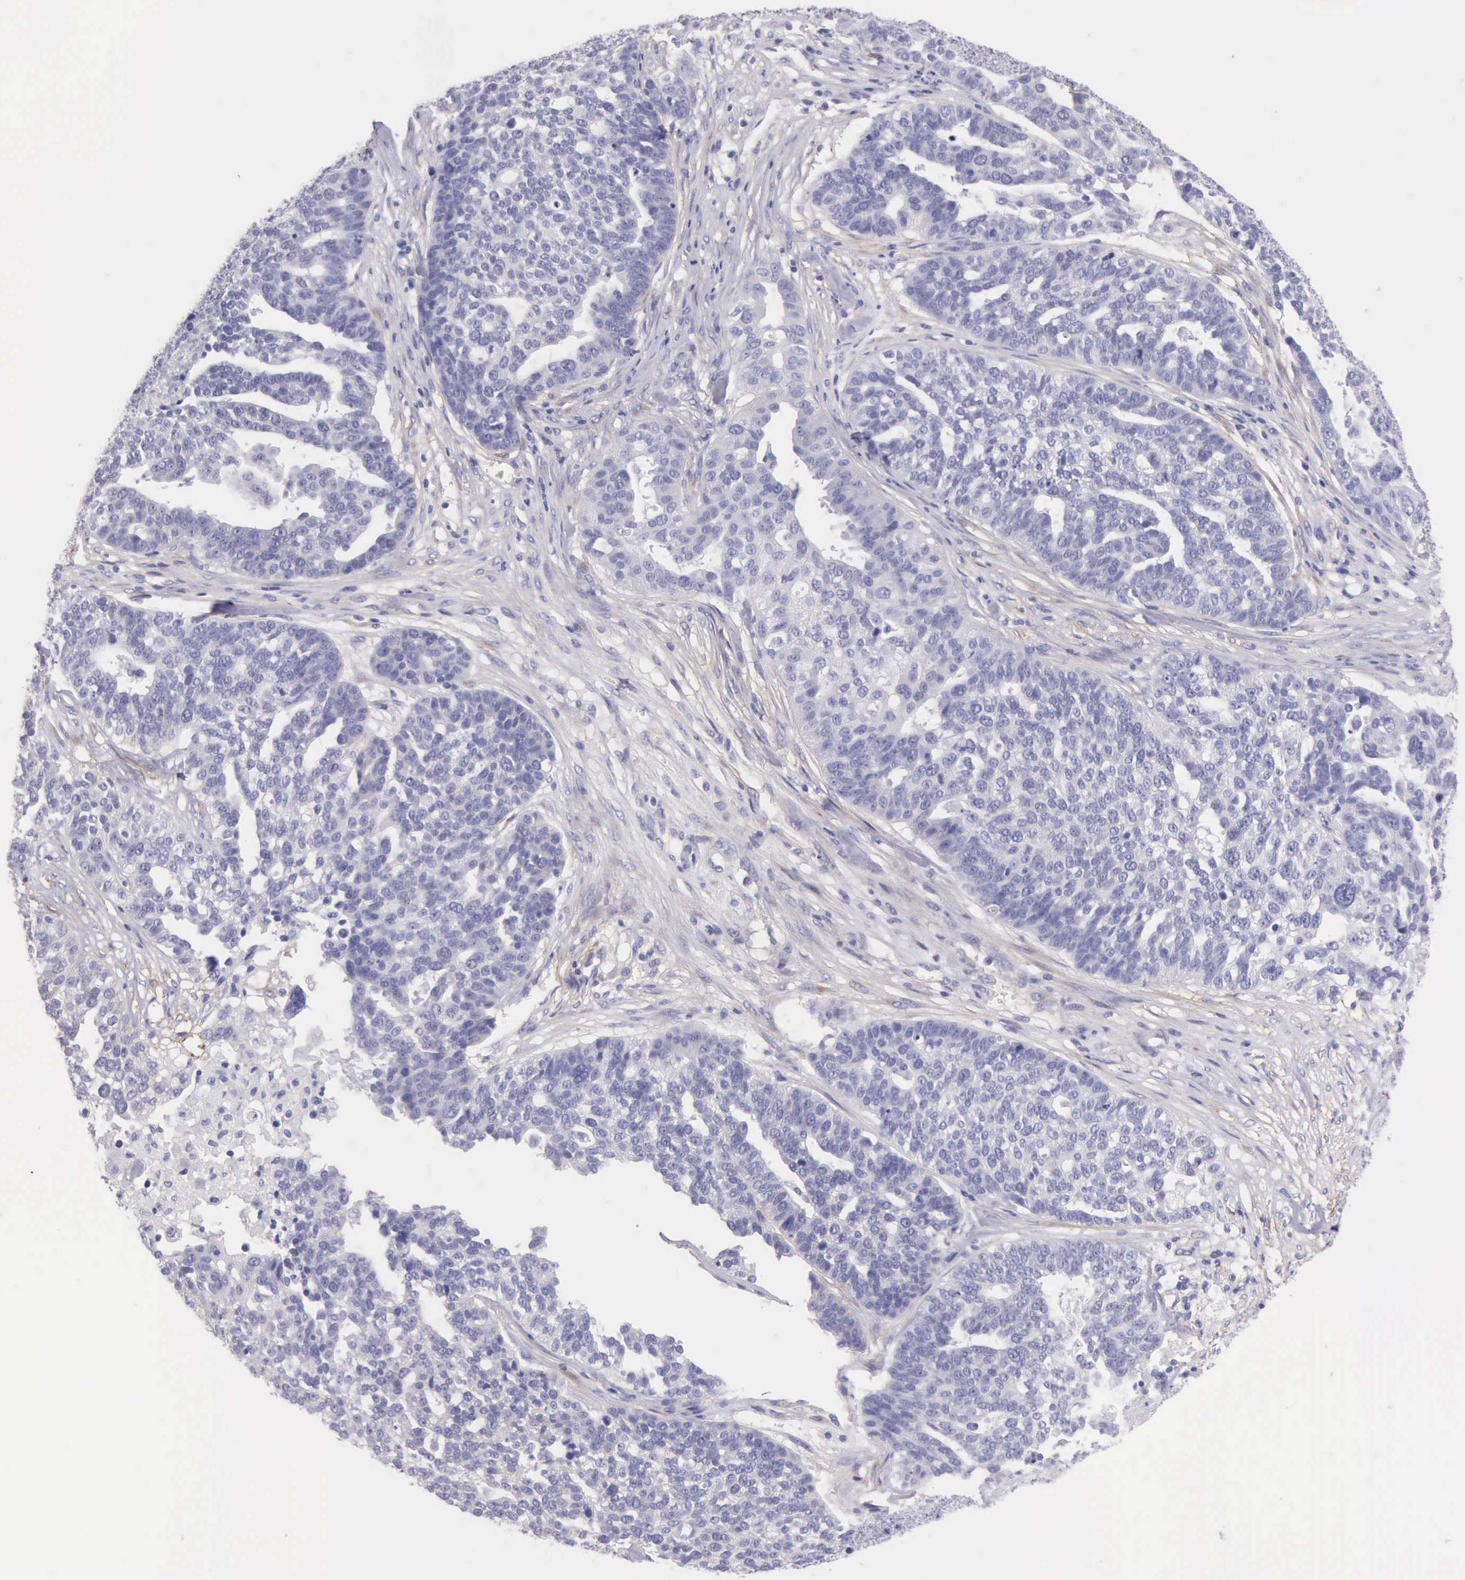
{"staining": {"intensity": "negative", "quantity": "none", "location": "none"}, "tissue": "ovarian cancer", "cell_type": "Tumor cells", "image_type": "cancer", "snomed": [{"axis": "morphology", "description": "Cystadenocarcinoma, serous, NOS"}, {"axis": "topography", "description": "Ovary"}], "caption": "Histopathology image shows no protein positivity in tumor cells of serous cystadenocarcinoma (ovarian) tissue.", "gene": "AOC3", "patient": {"sex": "female", "age": 59}}